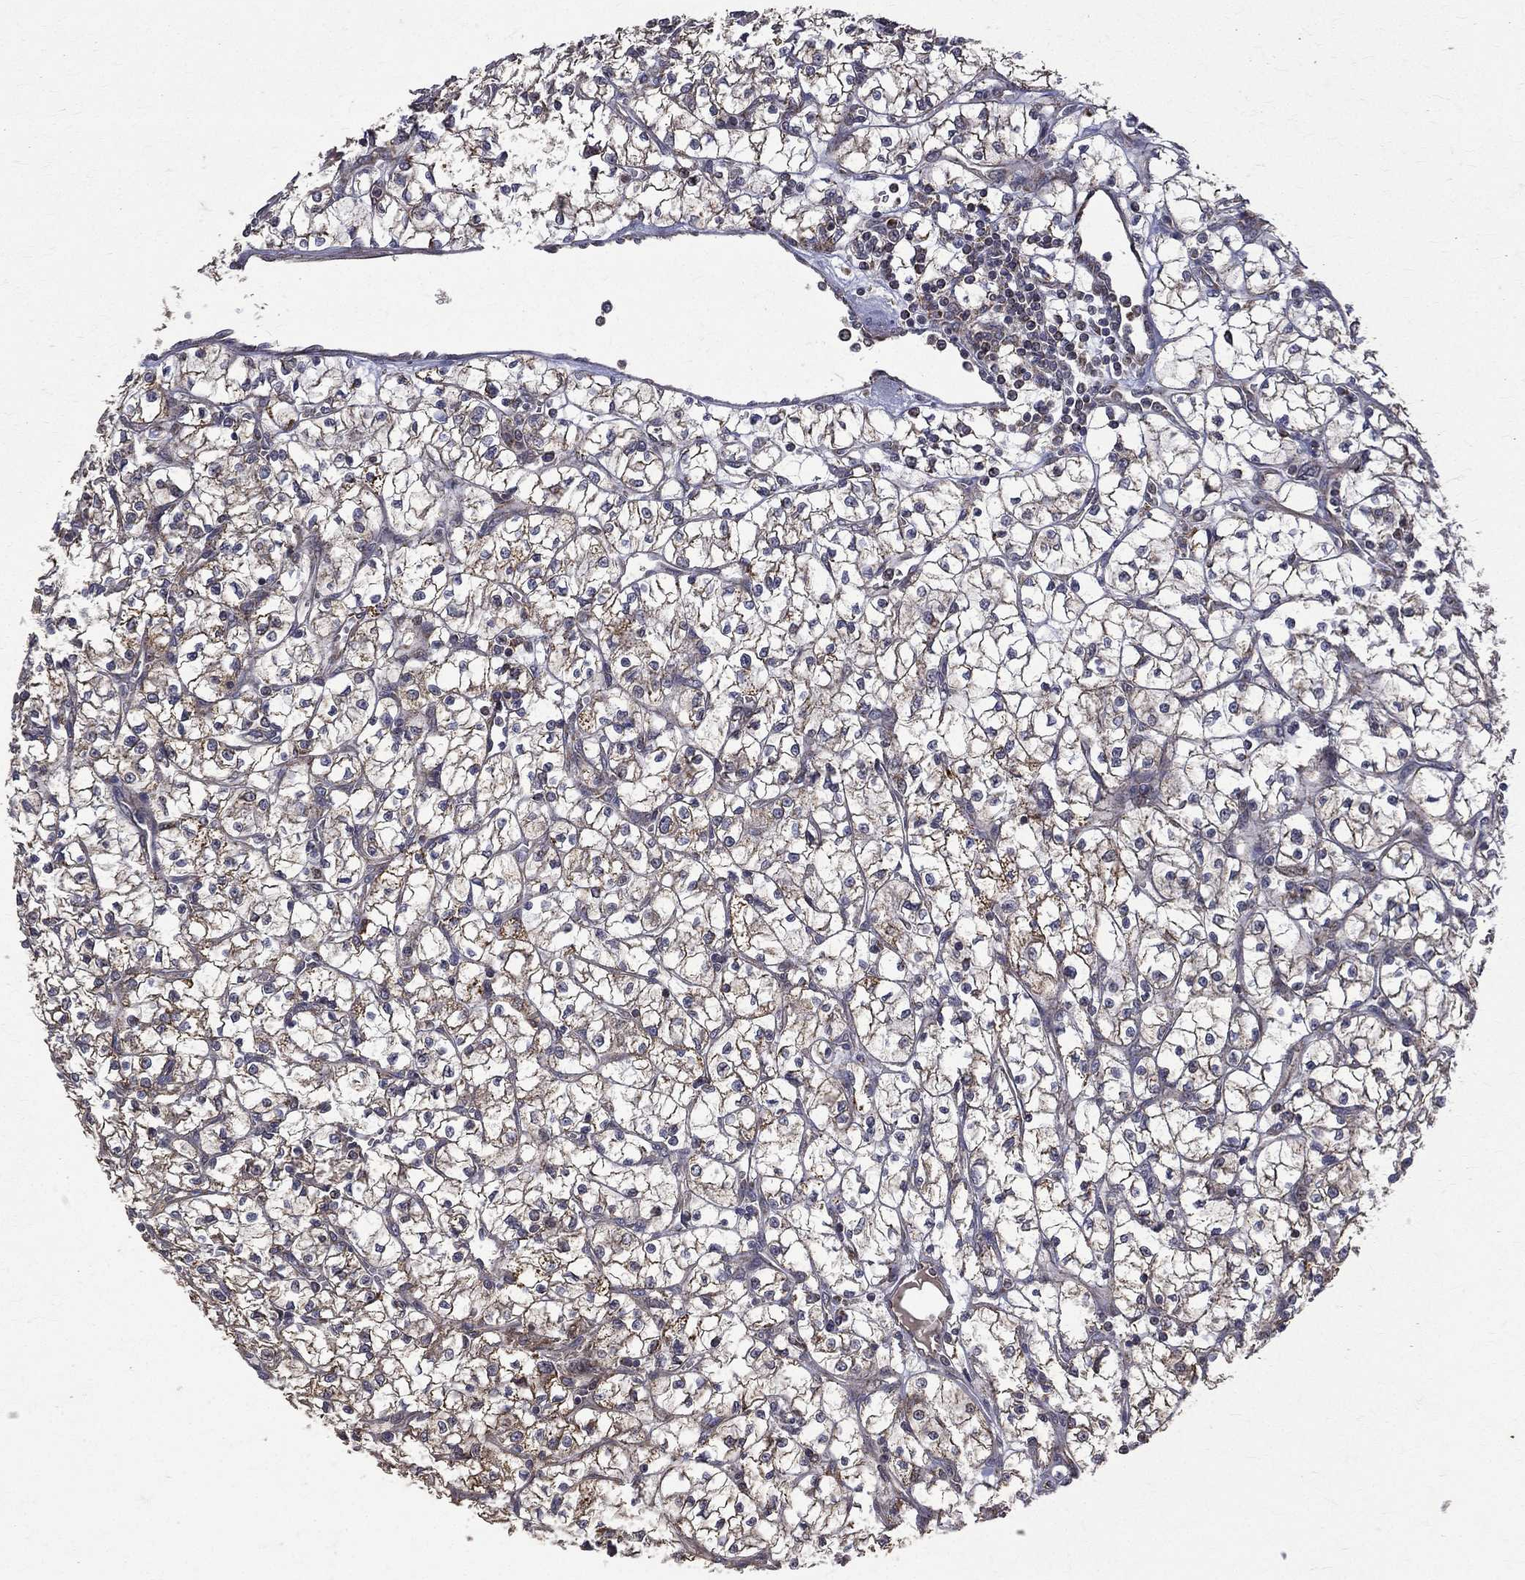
{"staining": {"intensity": "moderate", "quantity": "<25%", "location": "cytoplasmic/membranous"}, "tissue": "renal cancer", "cell_type": "Tumor cells", "image_type": "cancer", "snomed": [{"axis": "morphology", "description": "Adenocarcinoma, NOS"}, {"axis": "topography", "description": "Kidney"}], "caption": "DAB immunohistochemical staining of adenocarcinoma (renal) shows moderate cytoplasmic/membranous protein expression in about <25% of tumor cells.", "gene": "RPGR", "patient": {"sex": "female", "age": 64}}